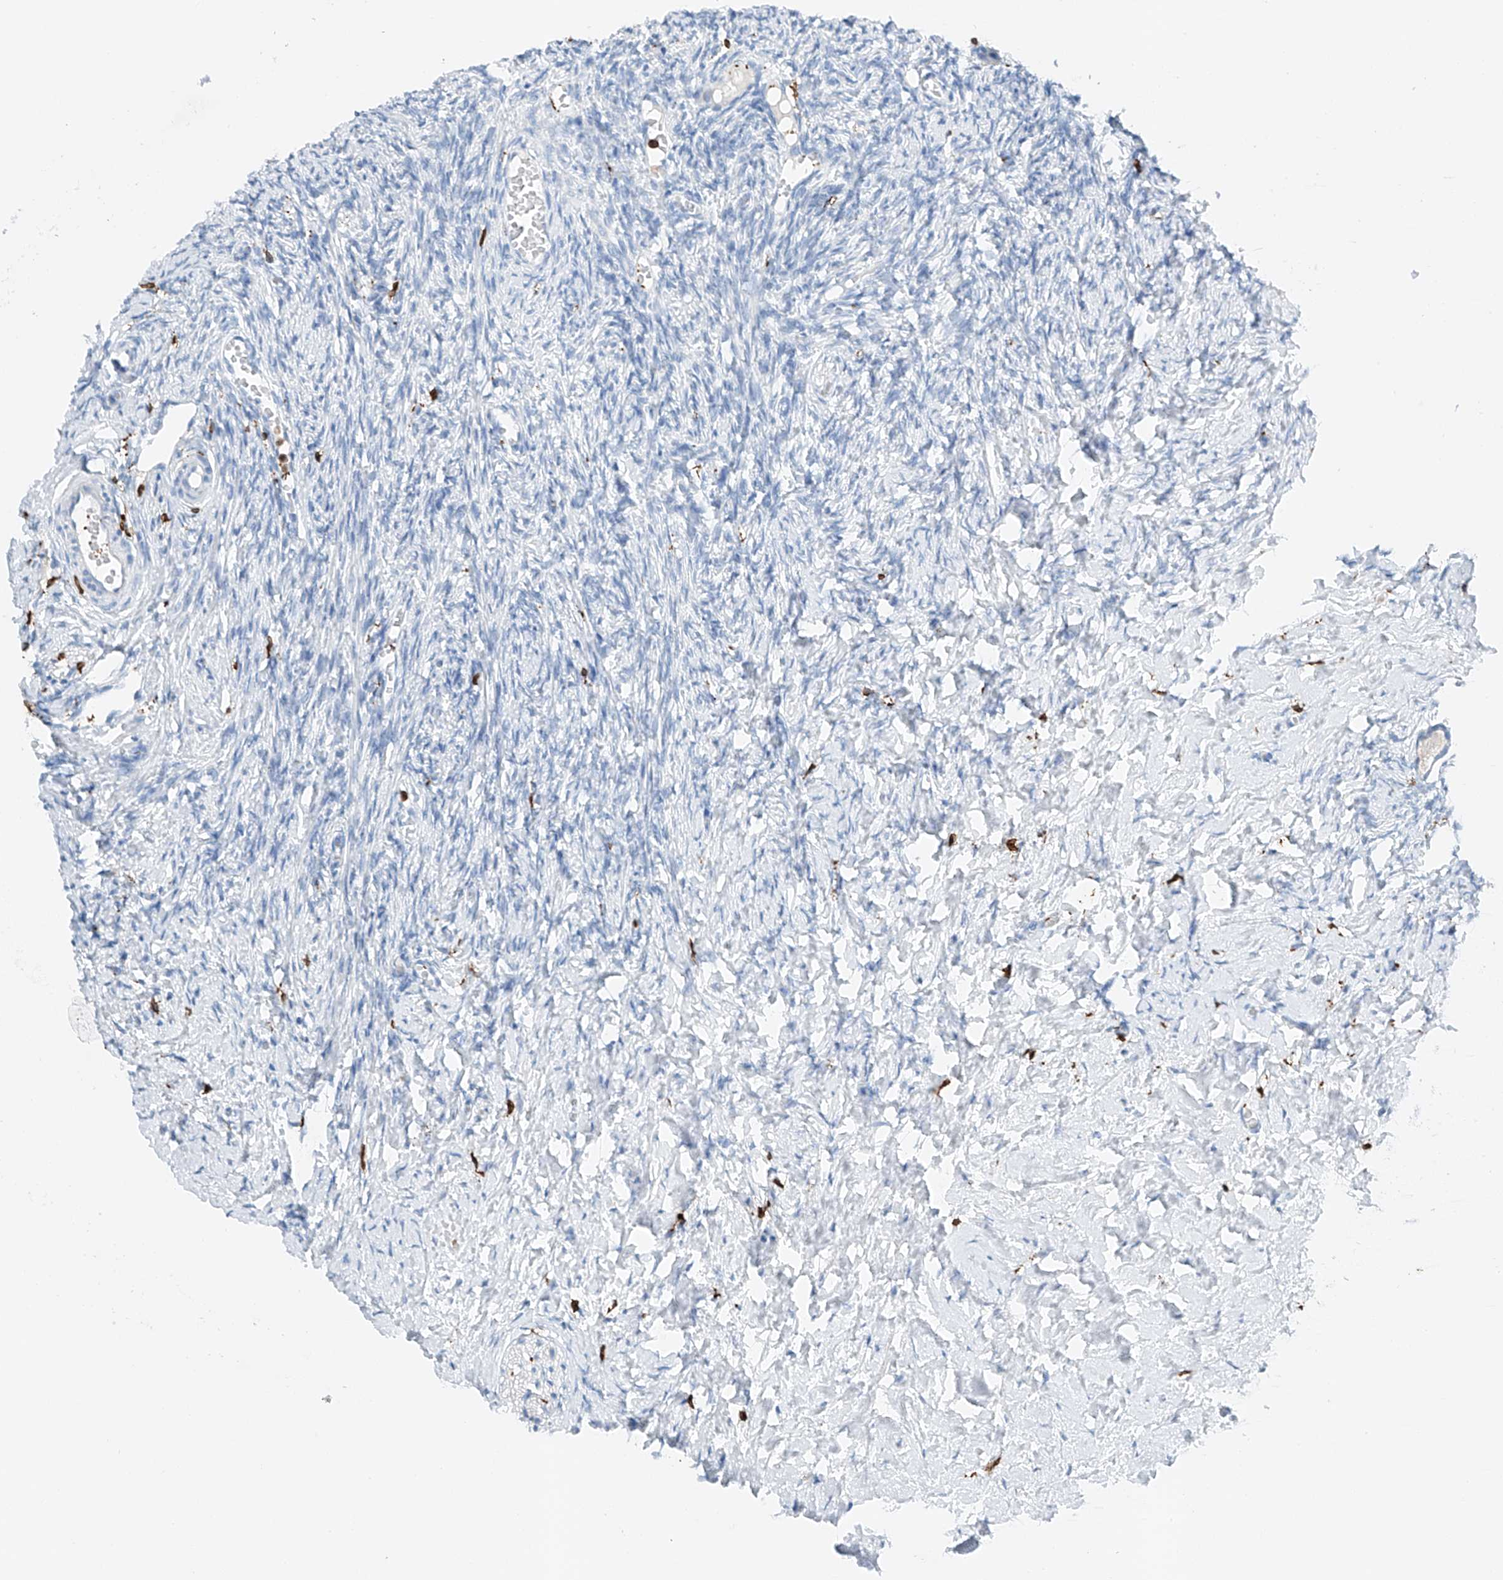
{"staining": {"intensity": "negative", "quantity": "none", "location": "none"}, "tissue": "ovary", "cell_type": "Ovarian stroma cells", "image_type": "normal", "snomed": [{"axis": "morphology", "description": "Normal tissue, NOS"}, {"axis": "topography", "description": "Ovary"}], "caption": "Immunohistochemistry histopathology image of benign human ovary stained for a protein (brown), which reveals no positivity in ovarian stroma cells.", "gene": "TBXAS1", "patient": {"sex": "female", "age": 27}}